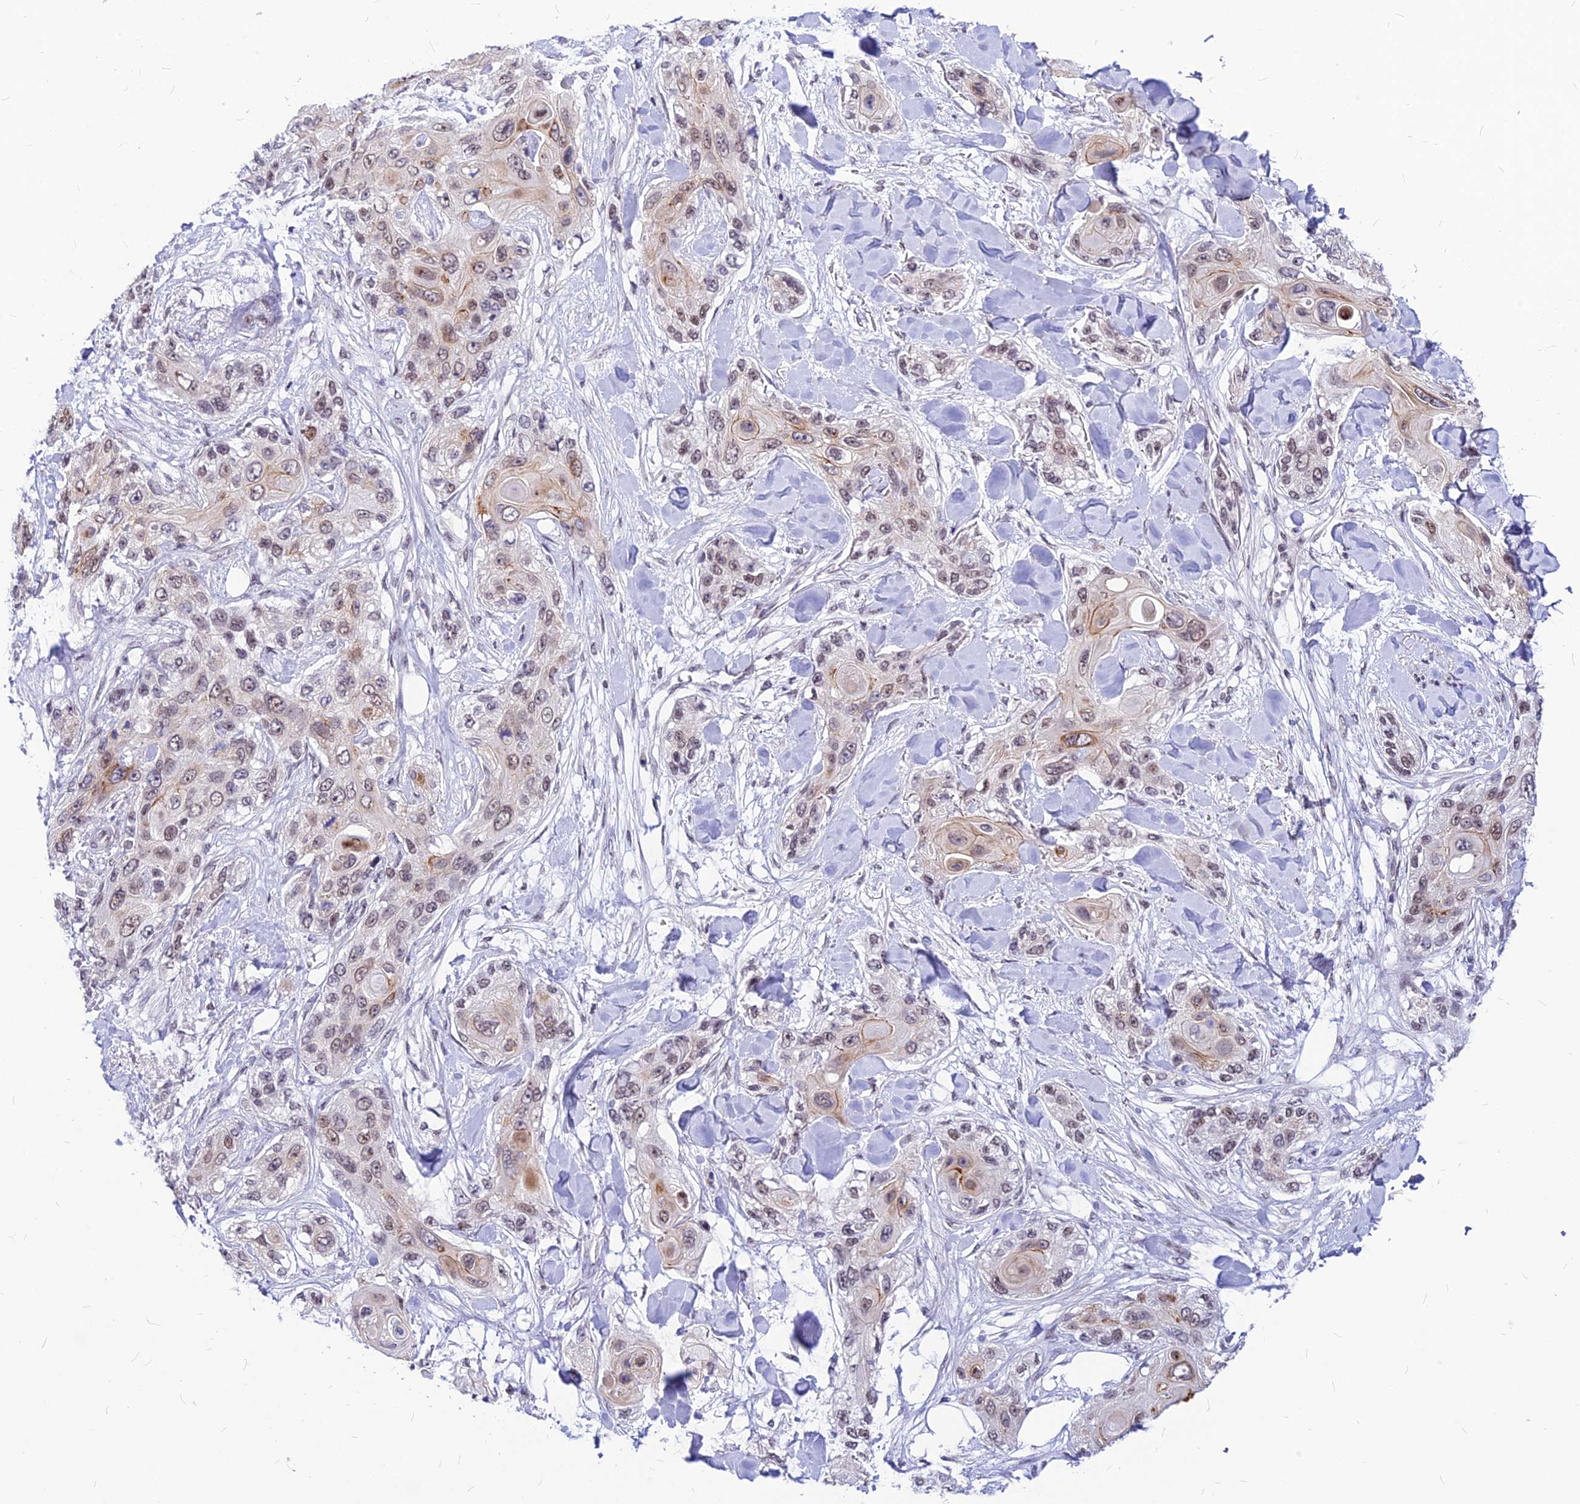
{"staining": {"intensity": "weak", "quantity": "25%-75%", "location": "nuclear"}, "tissue": "skin cancer", "cell_type": "Tumor cells", "image_type": "cancer", "snomed": [{"axis": "morphology", "description": "Normal tissue, NOS"}, {"axis": "morphology", "description": "Squamous cell carcinoma, NOS"}, {"axis": "topography", "description": "Skin"}], "caption": "A micrograph showing weak nuclear expression in about 25%-75% of tumor cells in squamous cell carcinoma (skin), as visualized by brown immunohistochemical staining.", "gene": "KCTD13", "patient": {"sex": "male", "age": 72}}